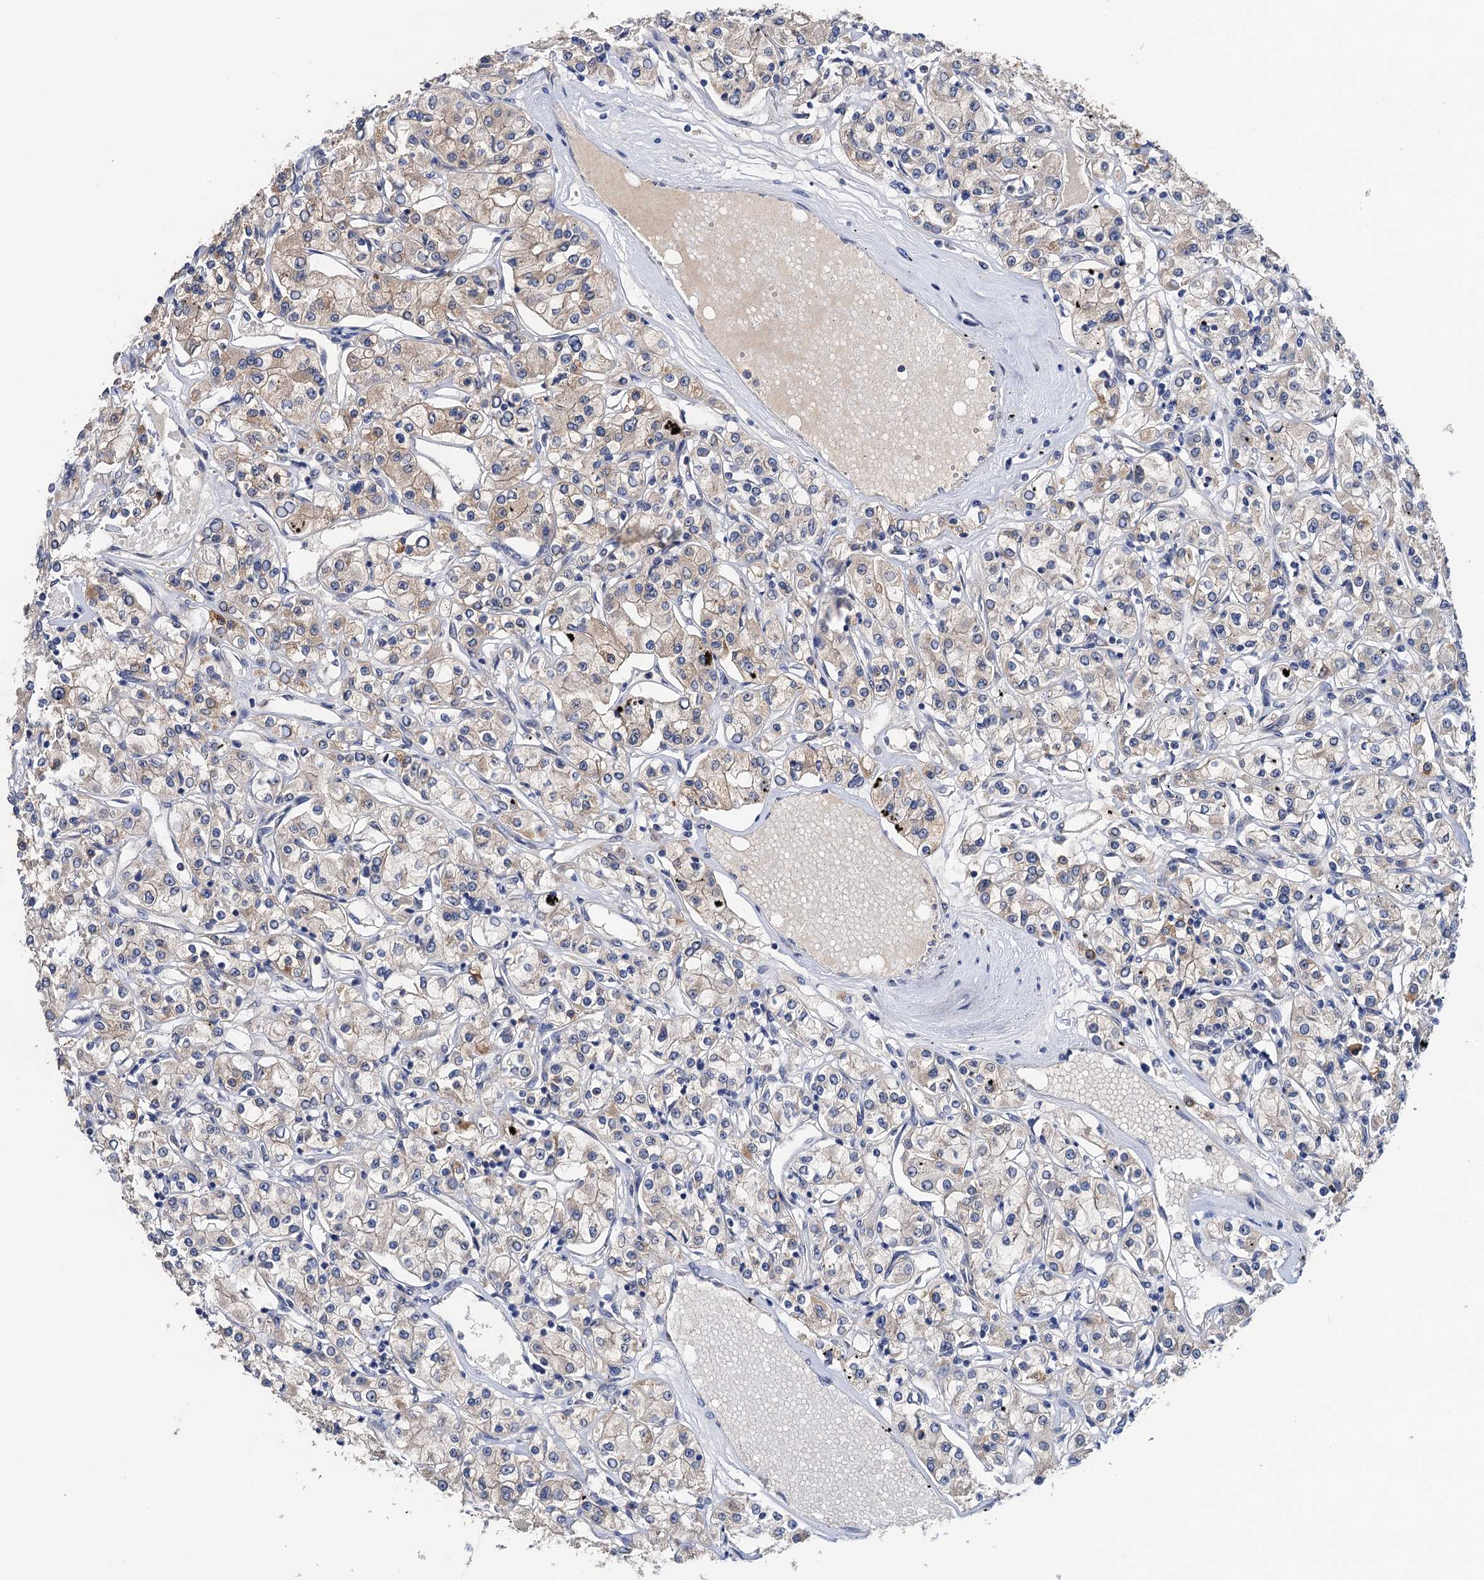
{"staining": {"intensity": "weak", "quantity": "<25%", "location": "cytoplasmic/membranous"}, "tissue": "renal cancer", "cell_type": "Tumor cells", "image_type": "cancer", "snomed": [{"axis": "morphology", "description": "Adenocarcinoma, NOS"}, {"axis": "topography", "description": "Kidney"}], "caption": "There is no significant expression in tumor cells of adenocarcinoma (renal).", "gene": "TMEM39B", "patient": {"sex": "female", "age": 59}}